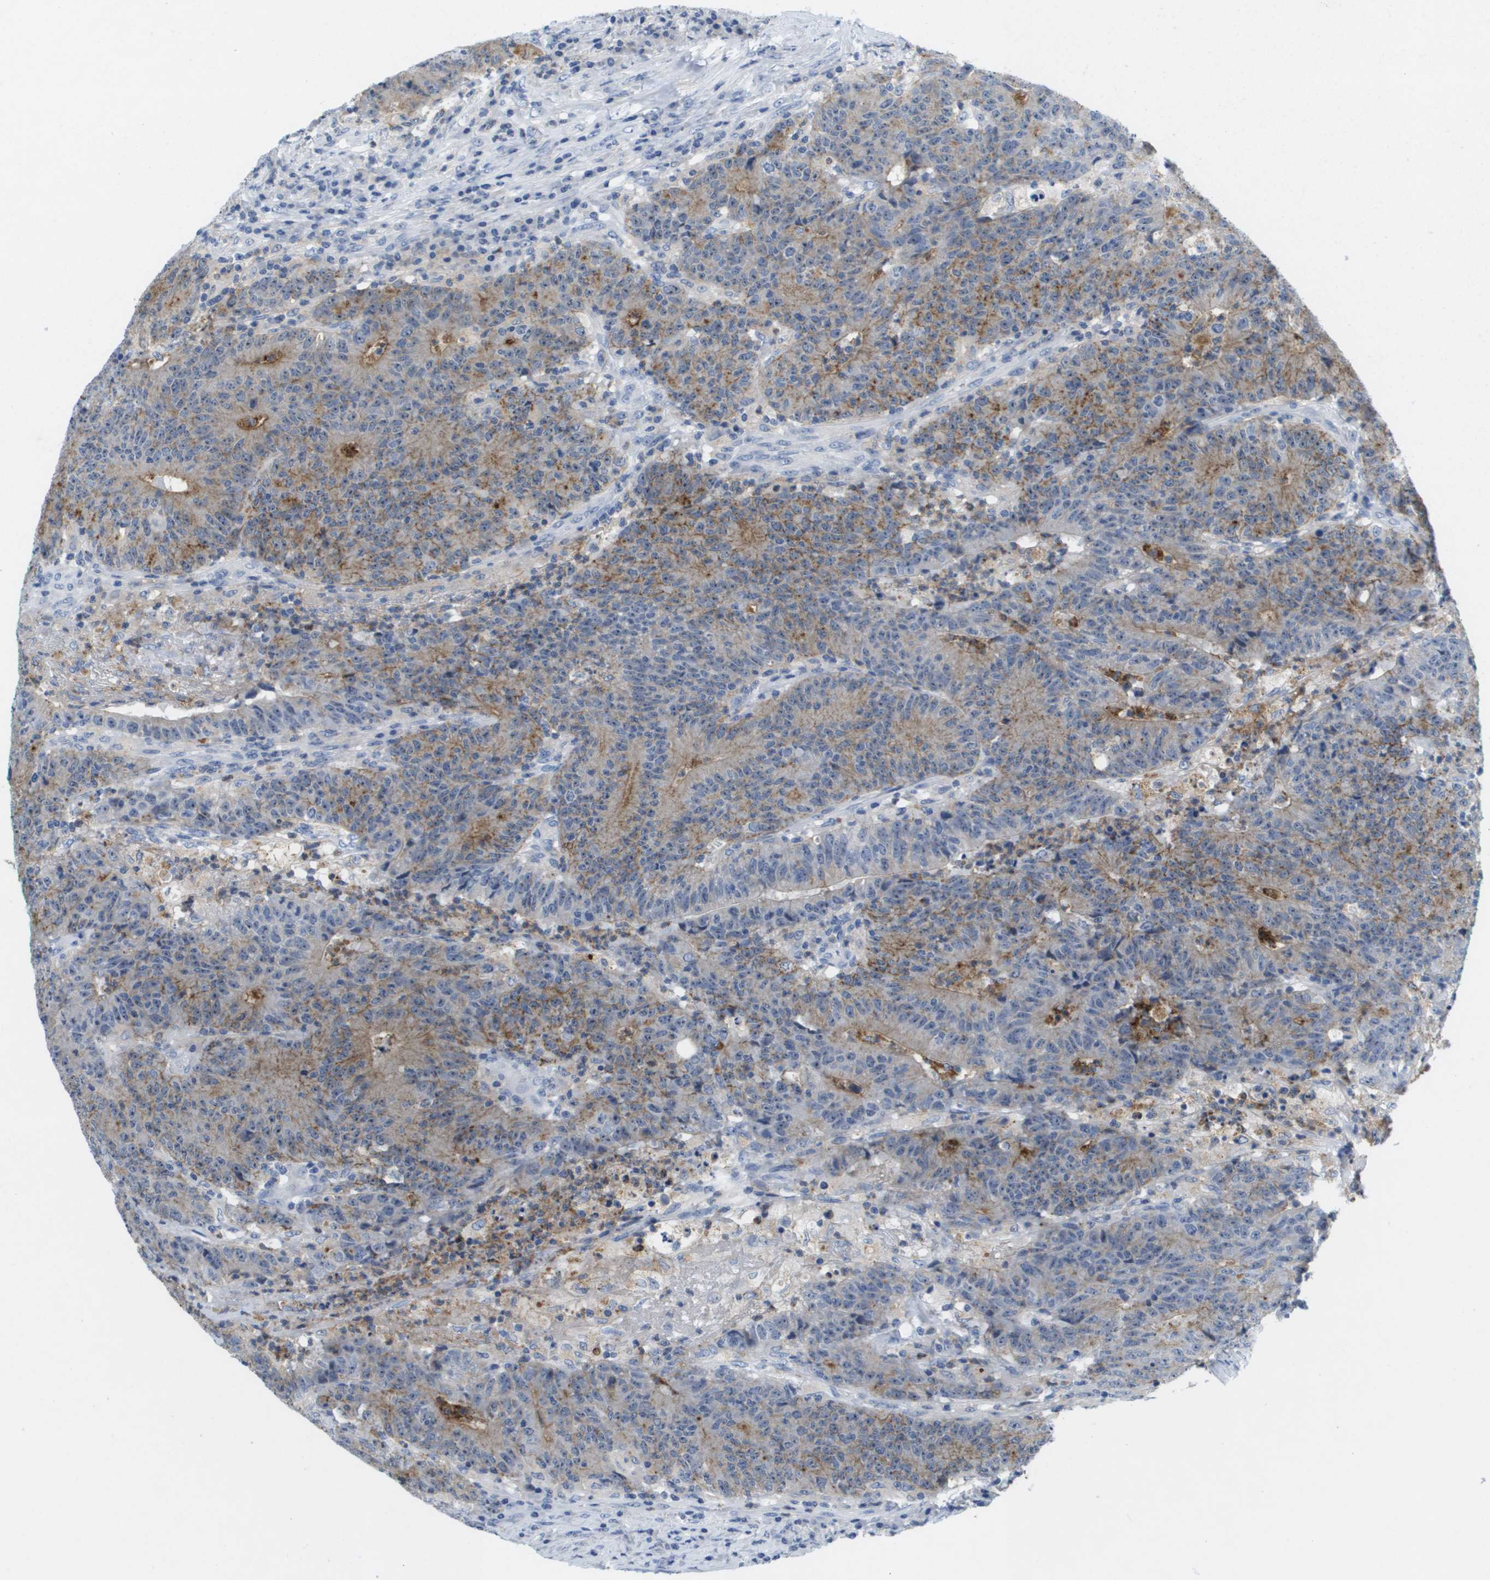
{"staining": {"intensity": "weak", "quantity": "<25%", "location": "cytoplasmic/membranous"}, "tissue": "colorectal cancer", "cell_type": "Tumor cells", "image_type": "cancer", "snomed": [{"axis": "morphology", "description": "Normal tissue, NOS"}, {"axis": "morphology", "description": "Adenocarcinoma, NOS"}, {"axis": "topography", "description": "Colon"}], "caption": "Tumor cells show no significant expression in adenocarcinoma (colorectal).", "gene": "LIPG", "patient": {"sex": "female", "age": 75}}